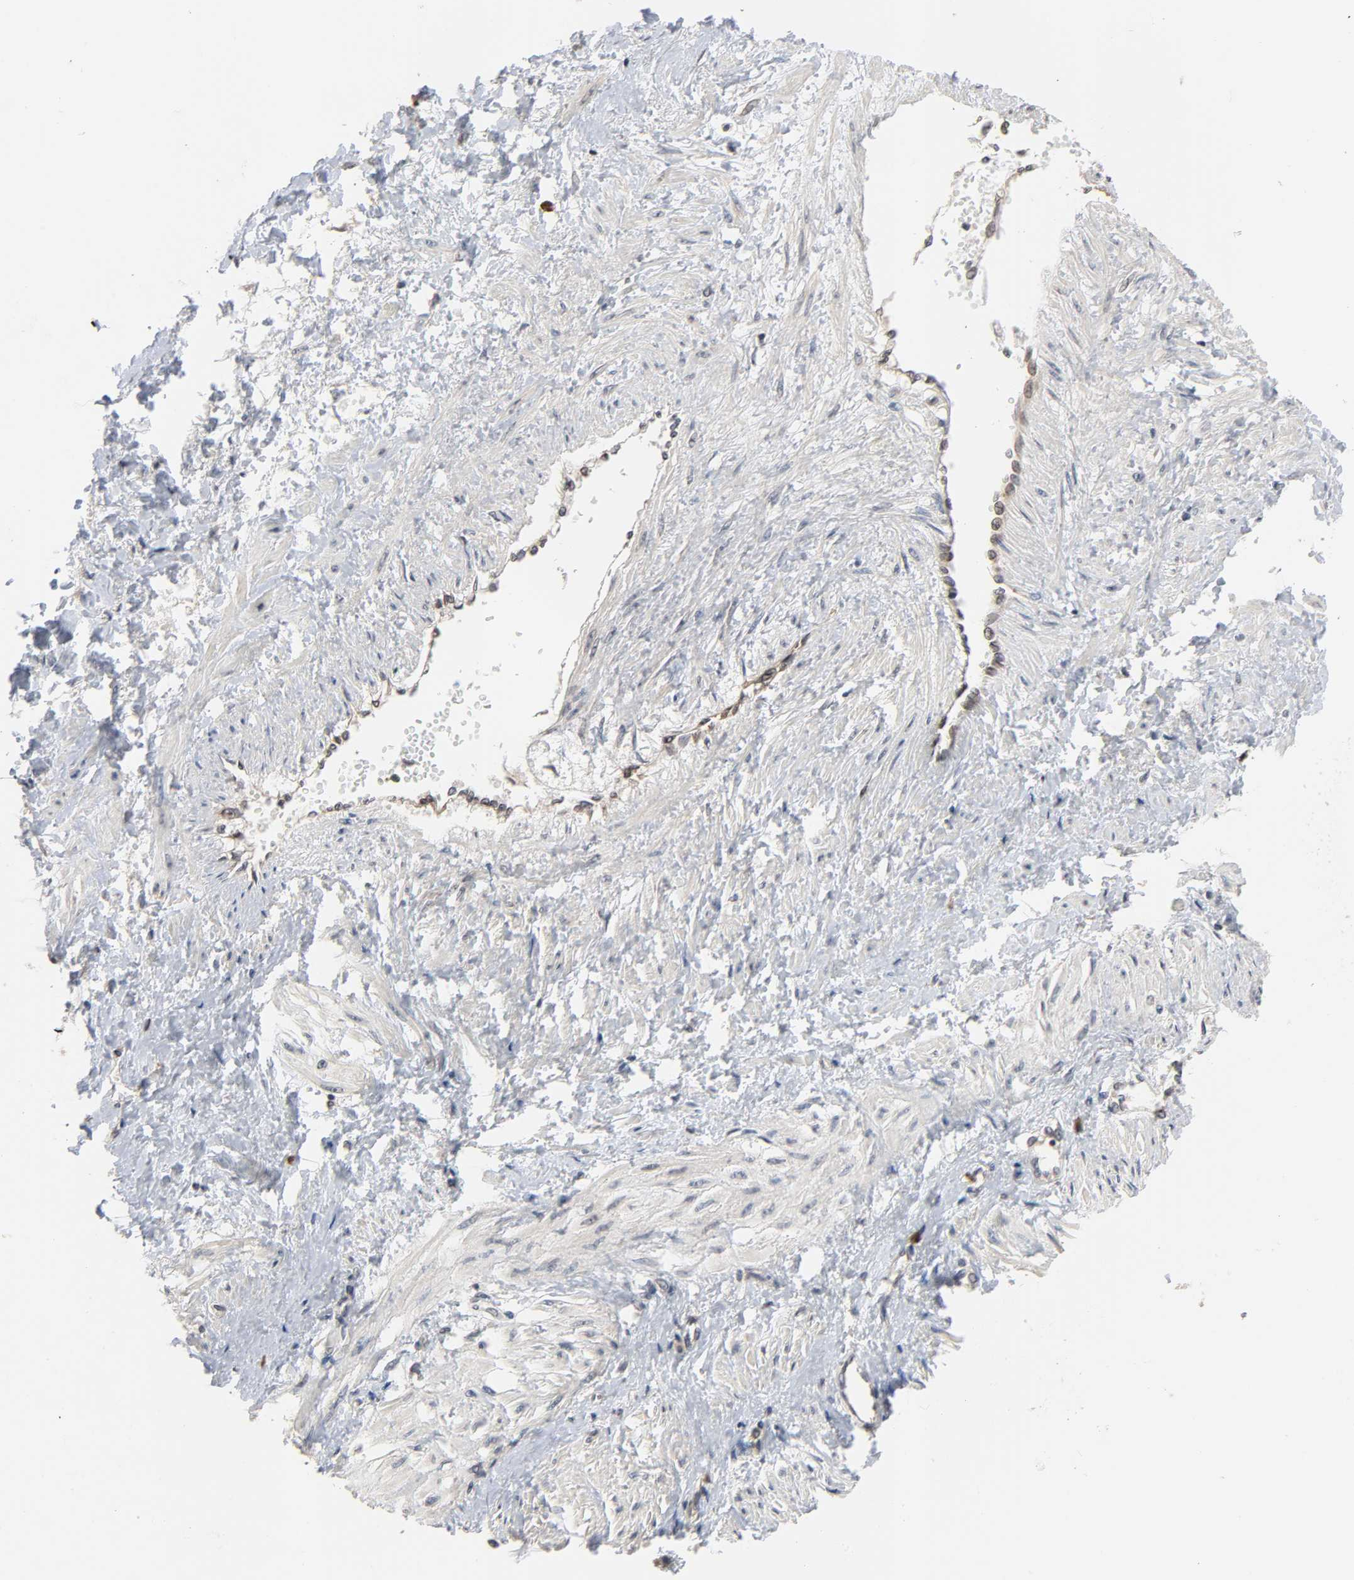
{"staining": {"intensity": "moderate", "quantity": ">75%", "location": "cytoplasmic/membranous,nuclear"}, "tissue": "smooth muscle", "cell_type": "Smooth muscle cells", "image_type": "normal", "snomed": [{"axis": "morphology", "description": "Normal tissue, NOS"}, {"axis": "topography", "description": "Smooth muscle"}, {"axis": "topography", "description": "Uterus"}], "caption": "Brown immunohistochemical staining in normal human smooth muscle demonstrates moderate cytoplasmic/membranous,nuclear positivity in about >75% of smooth muscle cells. (DAB (3,3'-diaminobenzidine) IHC with brightfield microscopy, high magnification).", "gene": "CCDC175", "patient": {"sex": "female", "age": 39}}